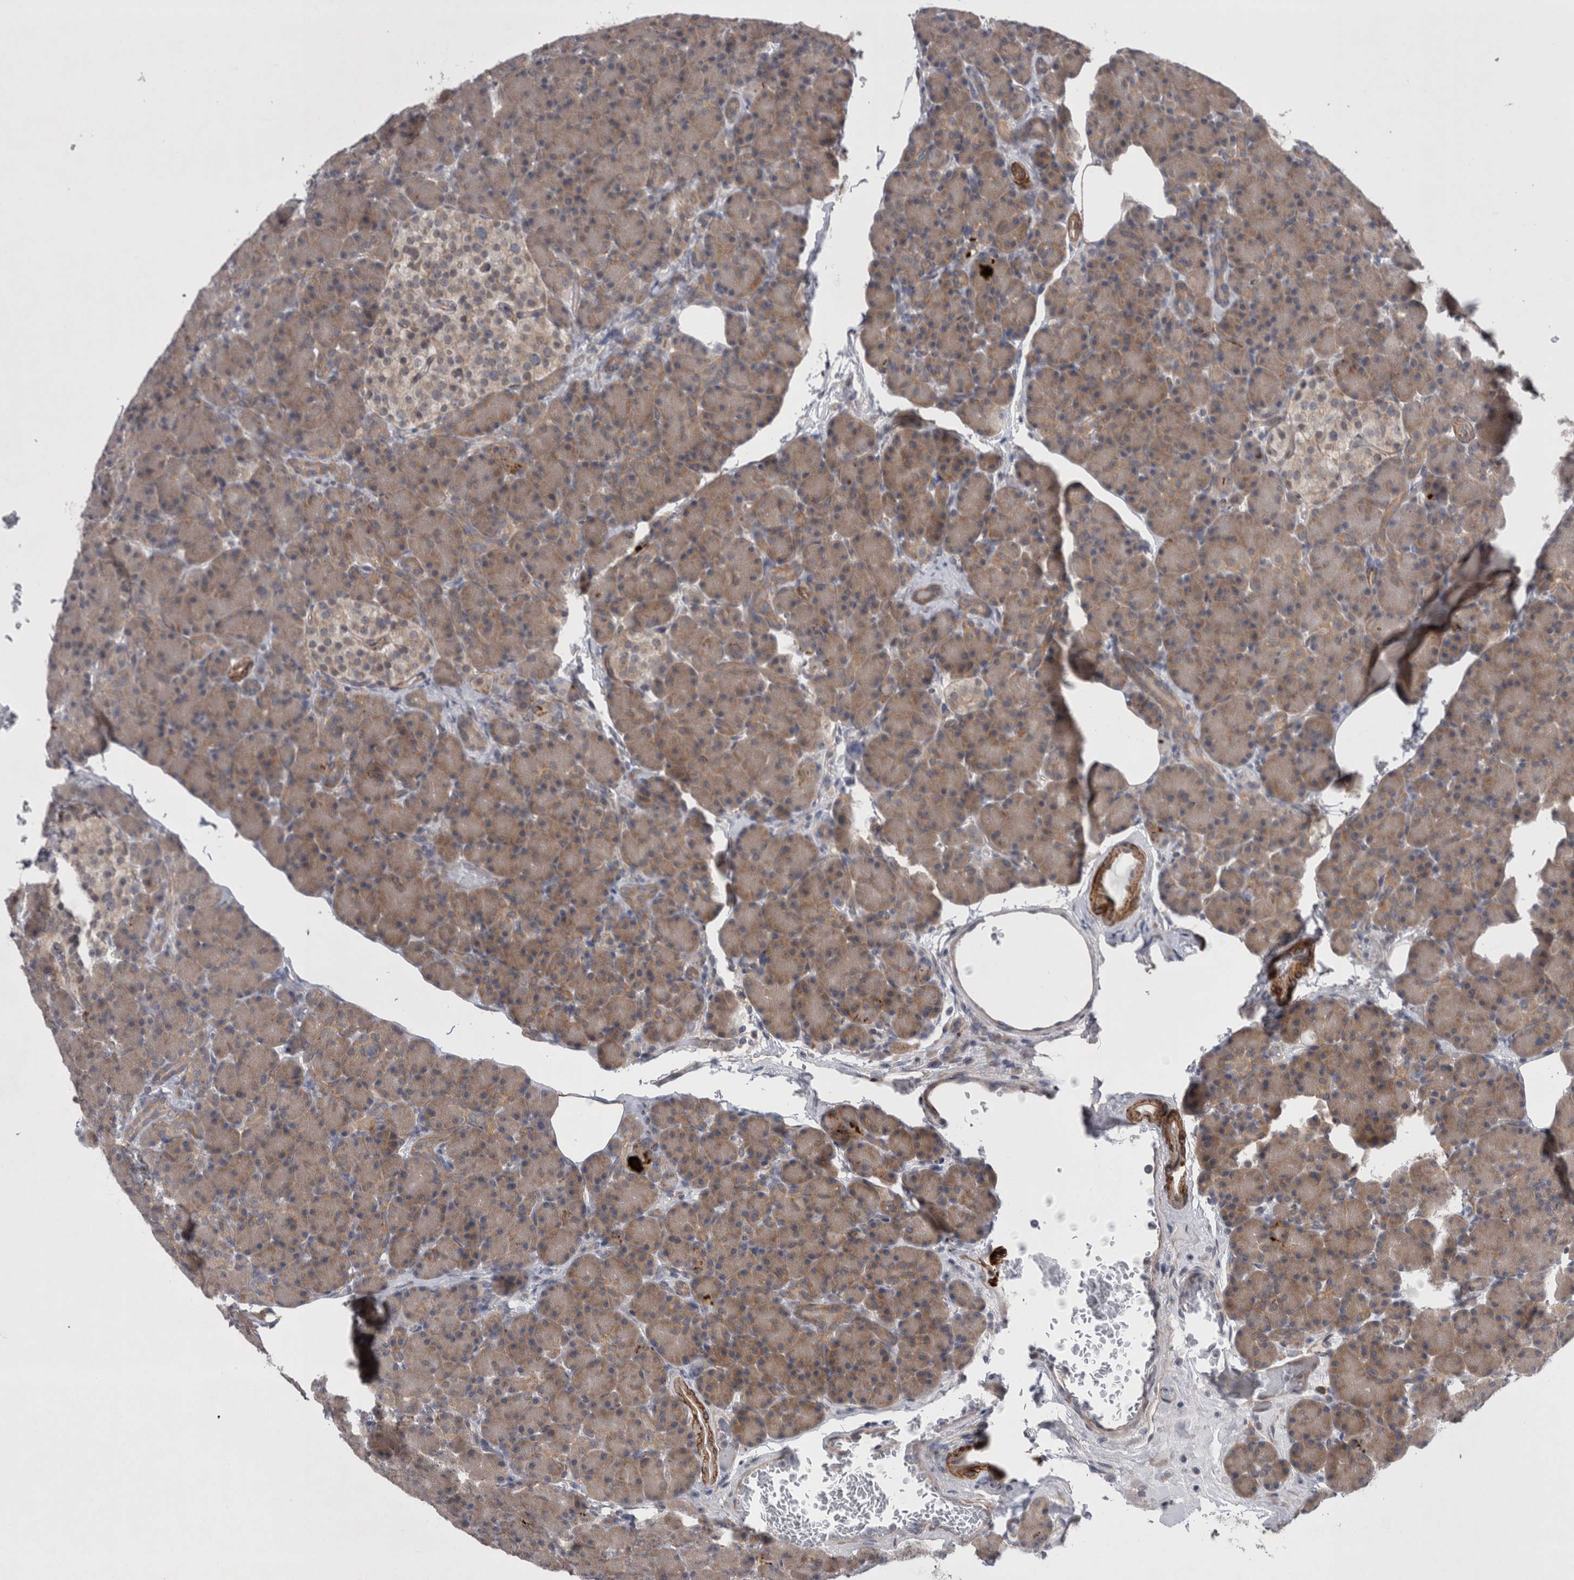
{"staining": {"intensity": "moderate", "quantity": ">75%", "location": "cytoplasmic/membranous"}, "tissue": "pancreas", "cell_type": "Exocrine glandular cells", "image_type": "normal", "snomed": [{"axis": "morphology", "description": "Normal tissue, NOS"}, {"axis": "topography", "description": "Pancreas"}], "caption": "High-power microscopy captured an IHC histopathology image of benign pancreas, revealing moderate cytoplasmic/membranous expression in approximately >75% of exocrine glandular cells. The staining was performed using DAB to visualize the protein expression in brown, while the nuclei were stained in blue with hematoxylin (Magnification: 20x).", "gene": "DDX6", "patient": {"sex": "female", "age": 43}}